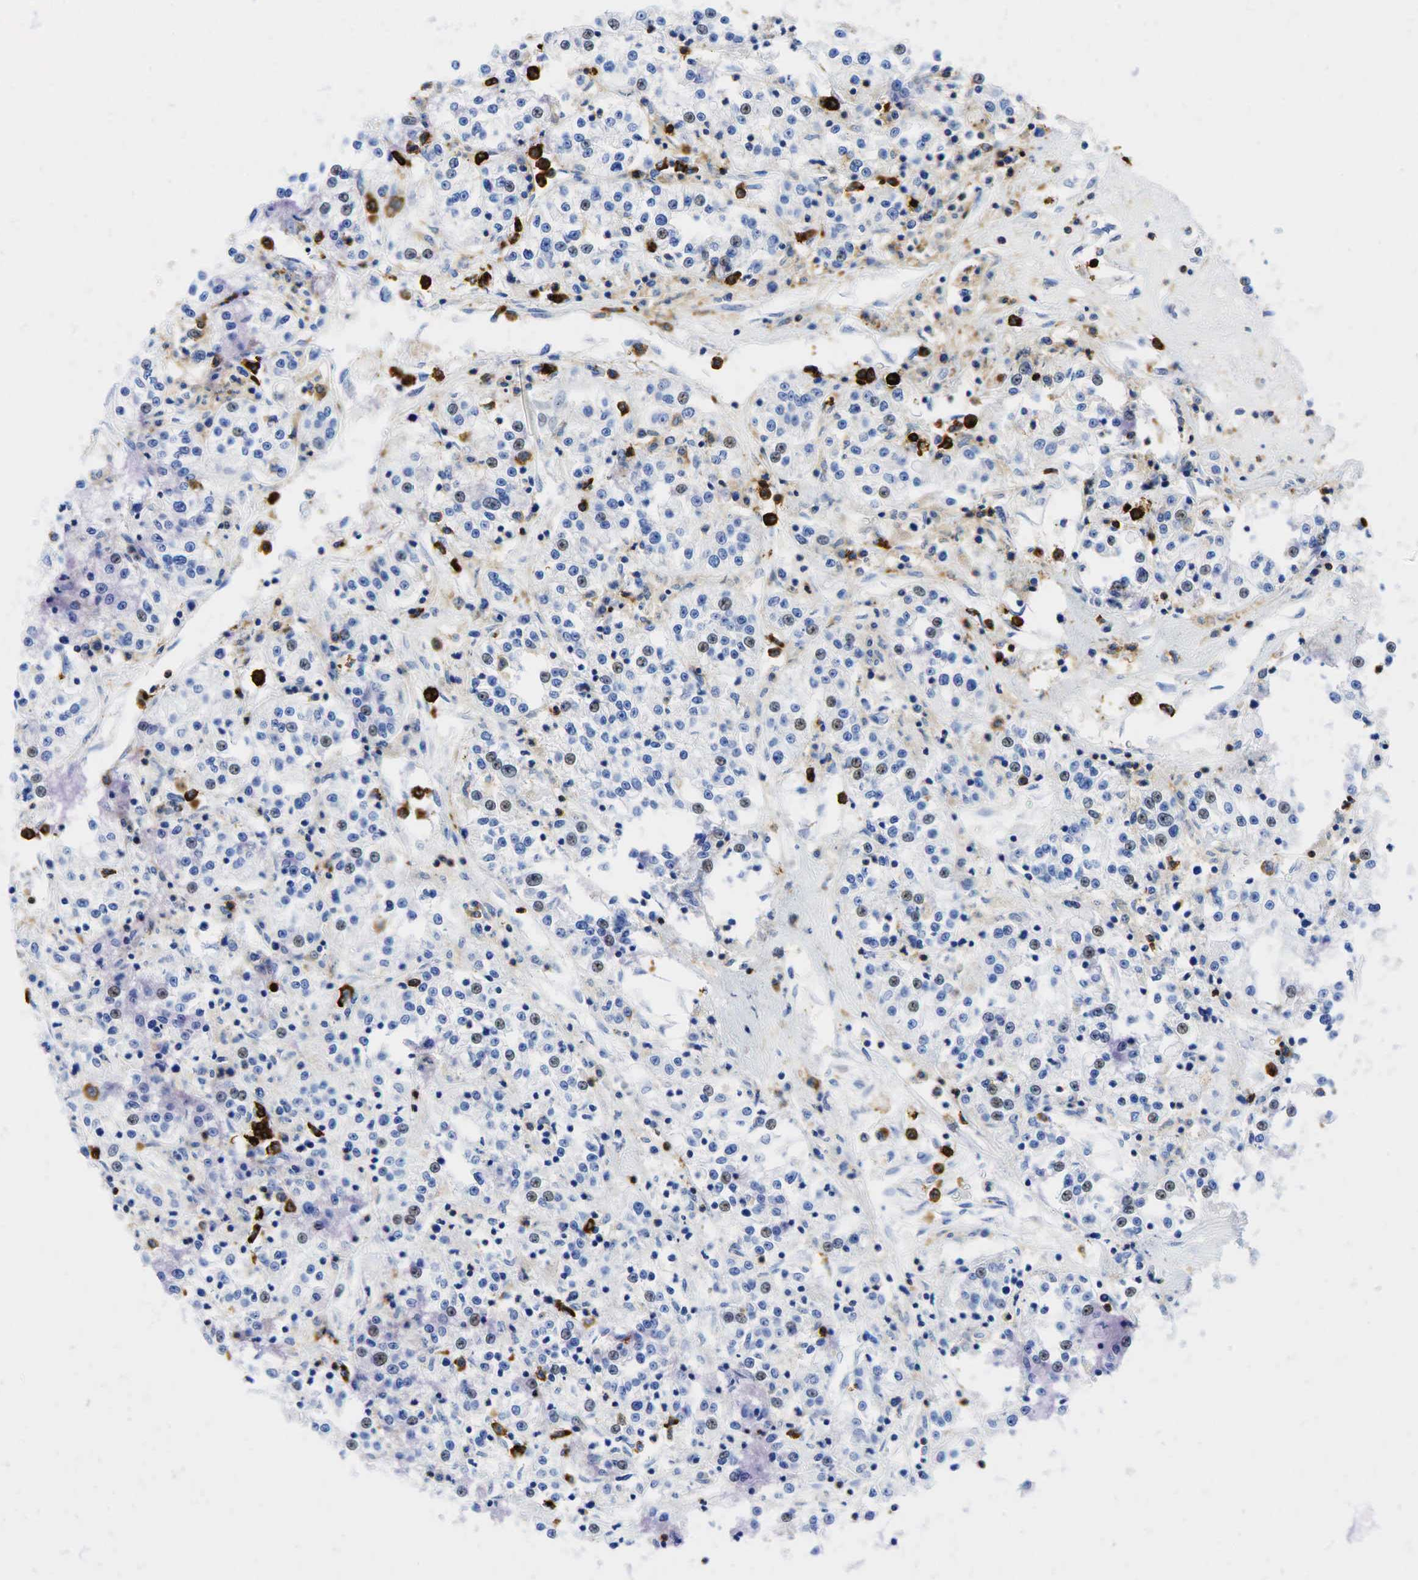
{"staining": {"intensity": "weak", "quantity": "<25%", "location": "nuclear"}, "tissue": "renal cancer", "cell_type": "Tumor cells", "image_type": "cancer", "snomed": [{"axis": "morphology", "description": "Adenocarcinoma, NOS"}, {"axis": "topography", "description": "Kidney"}], "caption": "DAB (3,3'-diaminobenzidine) immunohistochemical staining of human renal cancer displays no significant positivity in tumor cells.", "gene": "PTPRC", "patient": {"sex": "female", "age": 76}}